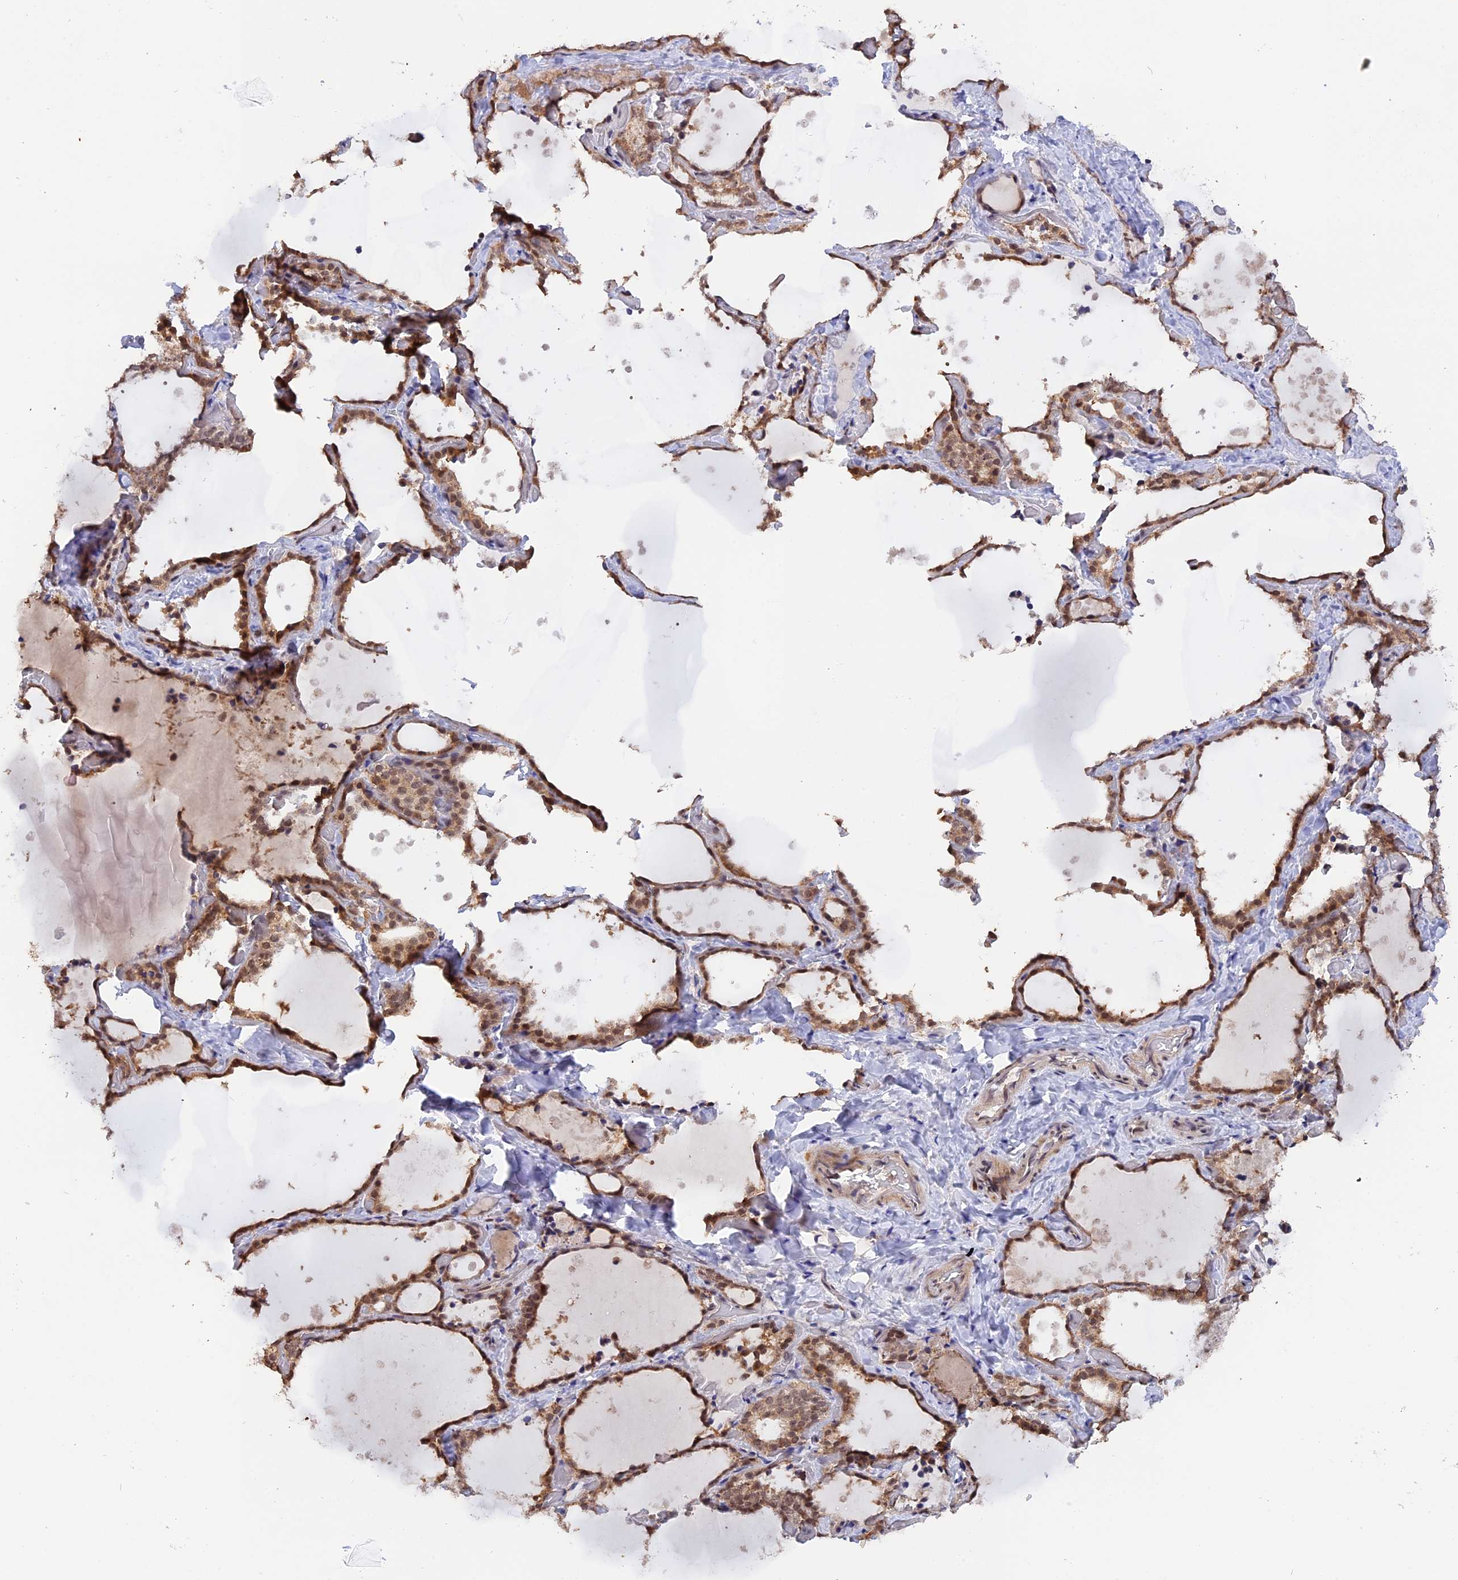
{"staining": {"intensity": "moderate", "quantity": ">75%", "location": "cytoplasmic/membranous,nuclear"}, "tissue": "thyroid gland", "cell_type": "Glandular cells", "image_type": "normal", "snomed": [{"axis": "morphology", "description": "Normal tissue, NOS"}, {"axis": "topography", "description": "Thyroid gland"}], "caption": "High-power microscopy captured an immunohistochemistry (IHC) histopathology image of normal thyroid gland, revealing moderate cytoplasmic/membranous,nuclear expression in about >75% of glandular cells.", "gene": "RFC5", "patient": {"sex": "female", "age": 44}}